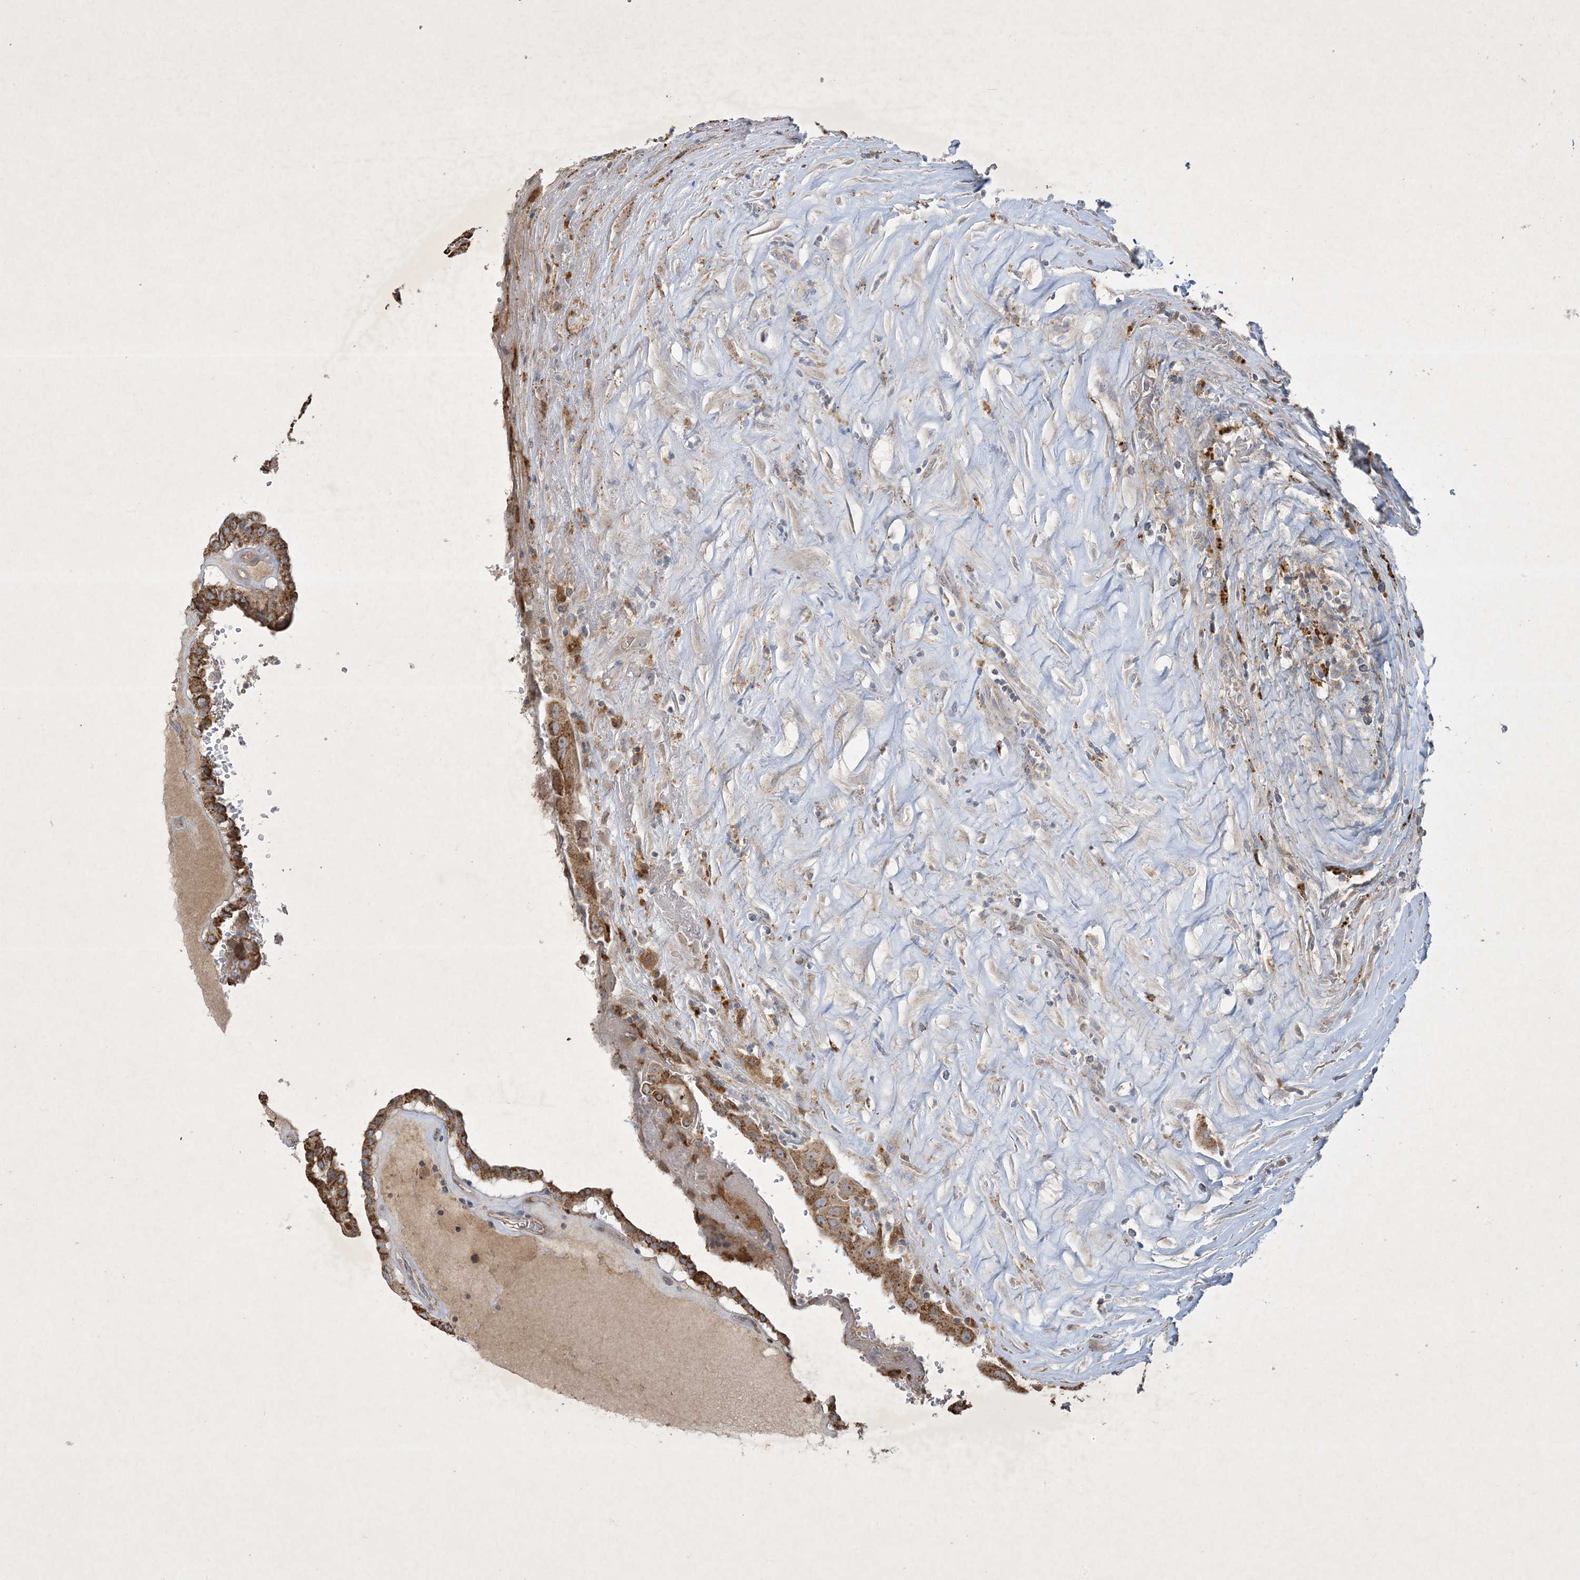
{"staining": {"intensity": "strong", "quantity": ">75%", "location": "cytoplasmic/membranous"}, "tissue": "thyroid cancer", "cell_type": "Tumor cells", "image_type": "cancer", "snomed": [{"axis": "morphology", "description": "Papillary adenocarcinoma, NOS"}, {"axis": "topography", "description": "Thyroid gland"}], "caption": "IHC staining of papillary adenocarcinoma (thyroid), which reveals high levels of strong cytoplasmic/membranous expression in about >75% of tumor cells indicating strong cytoplasmic/membranous protein positivity. The staining was performed using DAB (brown) for protein detection and nuclei were counterstained in hematoxylin (blue).", "gene": "MRPS18A", "patient": {"sex": "male", "age": 77}}